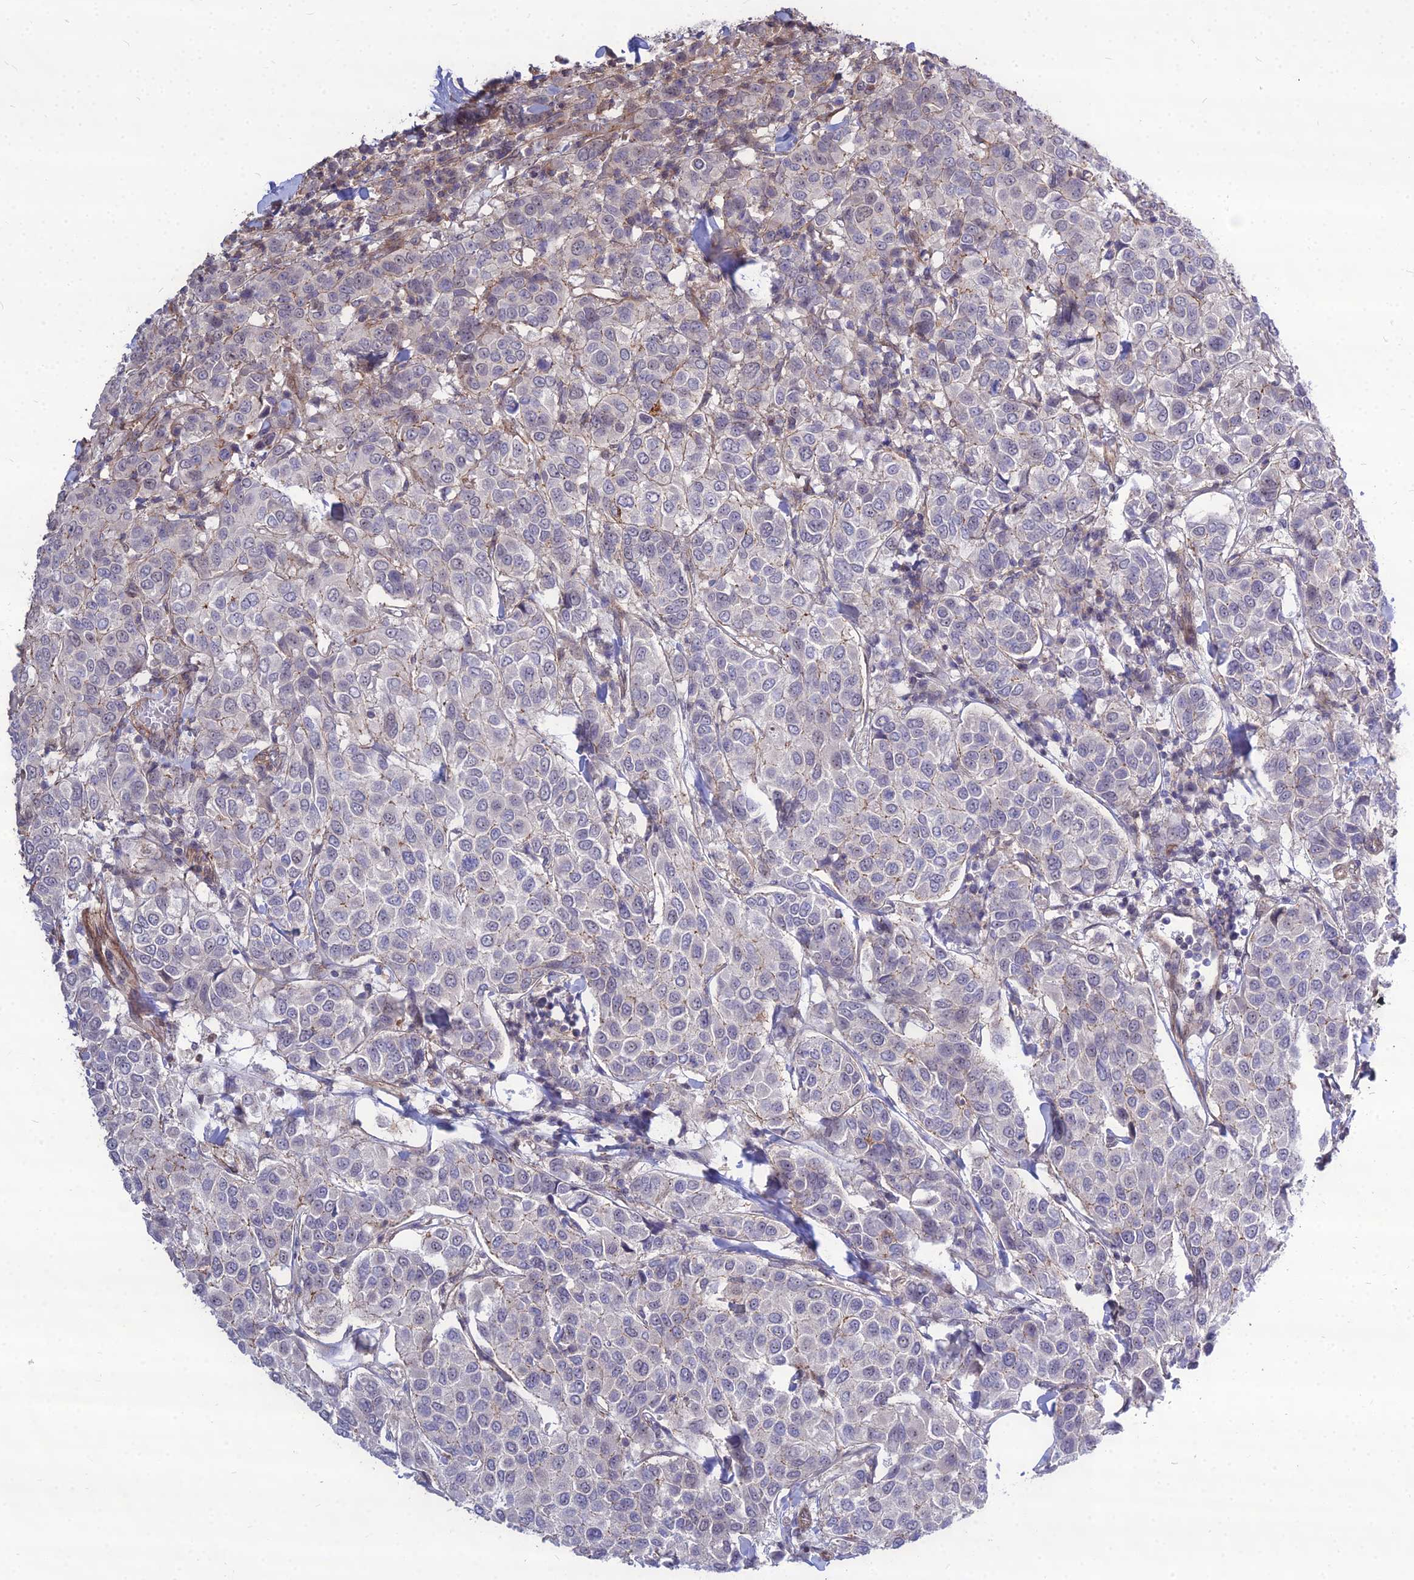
{"staining": {"intensity": "negative", "quantity": "none", "location": "none"}, "tissue": "breast cancer", "cell_type": "Tumor cells", "image_type": "cancer", "snomed": [{"axis": "morphology", "description": "Duct carcinoma"}, {"axis": "topography", "description": "Breast"}], "caption": "A histopathology image of breast cancer stained for a protein shows no brown staining in tumor cells.", "gene": "TSPYL2", "patient": {"sex": "female", "age": 55}}